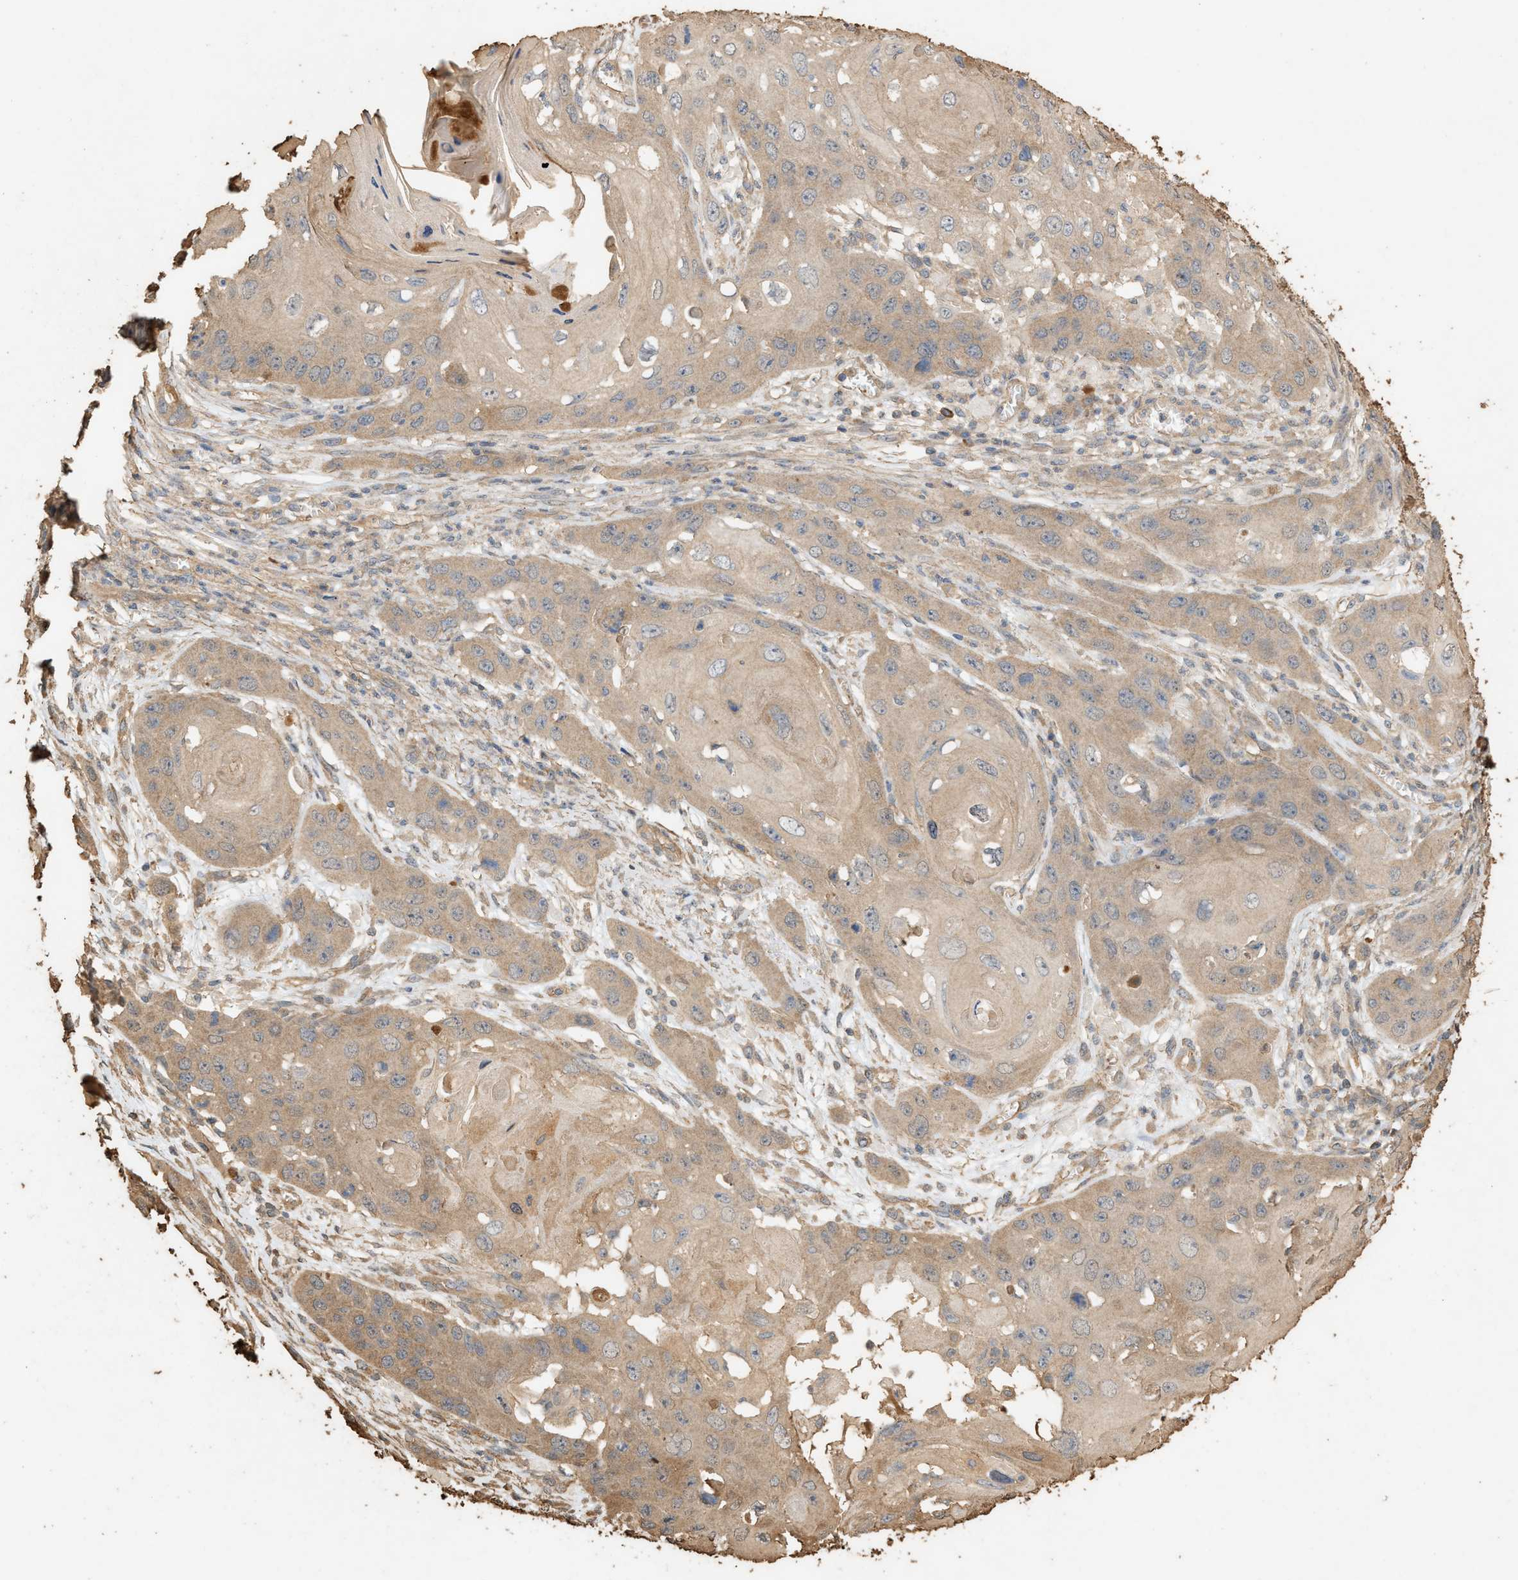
{"staining": {"intensity": "weak", "quantity": ">75%", "location": "cytoplasmic/membranous"}, "tissue": "skin cancer", "cell_type": "Tumor cells", "image_type": "cancer", "snomed": [{"axis": "morphology", "description": "Squamous cell carcinoma, NOS"}, {"axis": "topography", "description": "Skin"}], "caption": "Skin cancer stained with a protein marker demonstrates weak staining in tumor cells.", "gene": "DCAF7", "patient": {"sex": "male", "age": 55}}